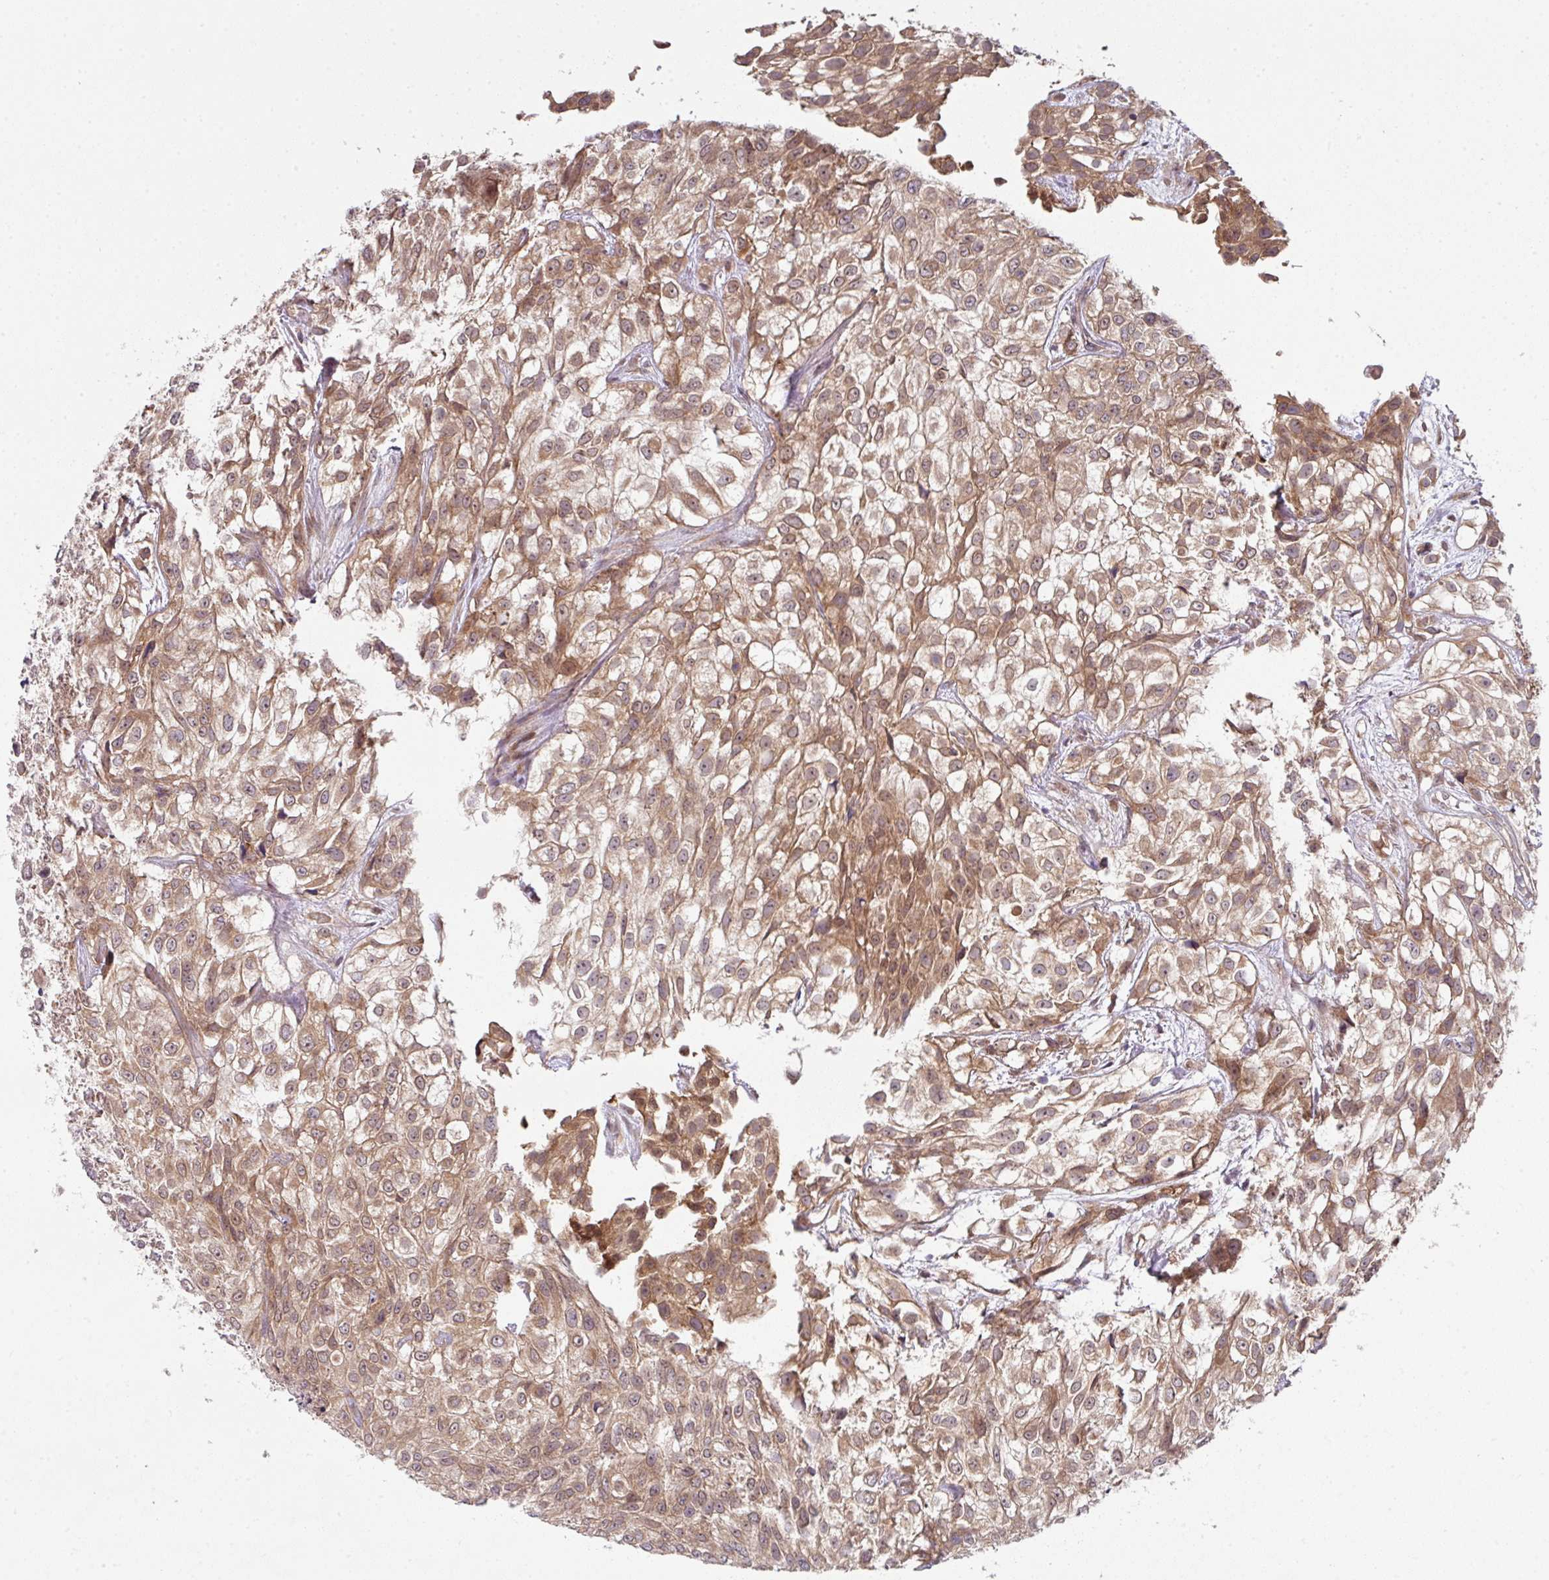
{"staining": {"intensity": "moderate", "quantity": ">75%", "location": "cytoplasmic/membranous,nuclear"}, "tissue": "urothelial cancer", "cell_type": "Tumor cells", "image_type": "cancer", "snomed": [{"axis": "morphology", "description": "Urothelial carcinoma, High grade"}, {"axis": "topography", "description": "Urinary bladder"}], "caption": "A brown stain highlights moderate cytoplasmic/membranous and nuclear positivity of a protein in urothelial cancer tumor cells.", "gene": "CAMLG", "patient": {"sex": "male", "age": 56}}